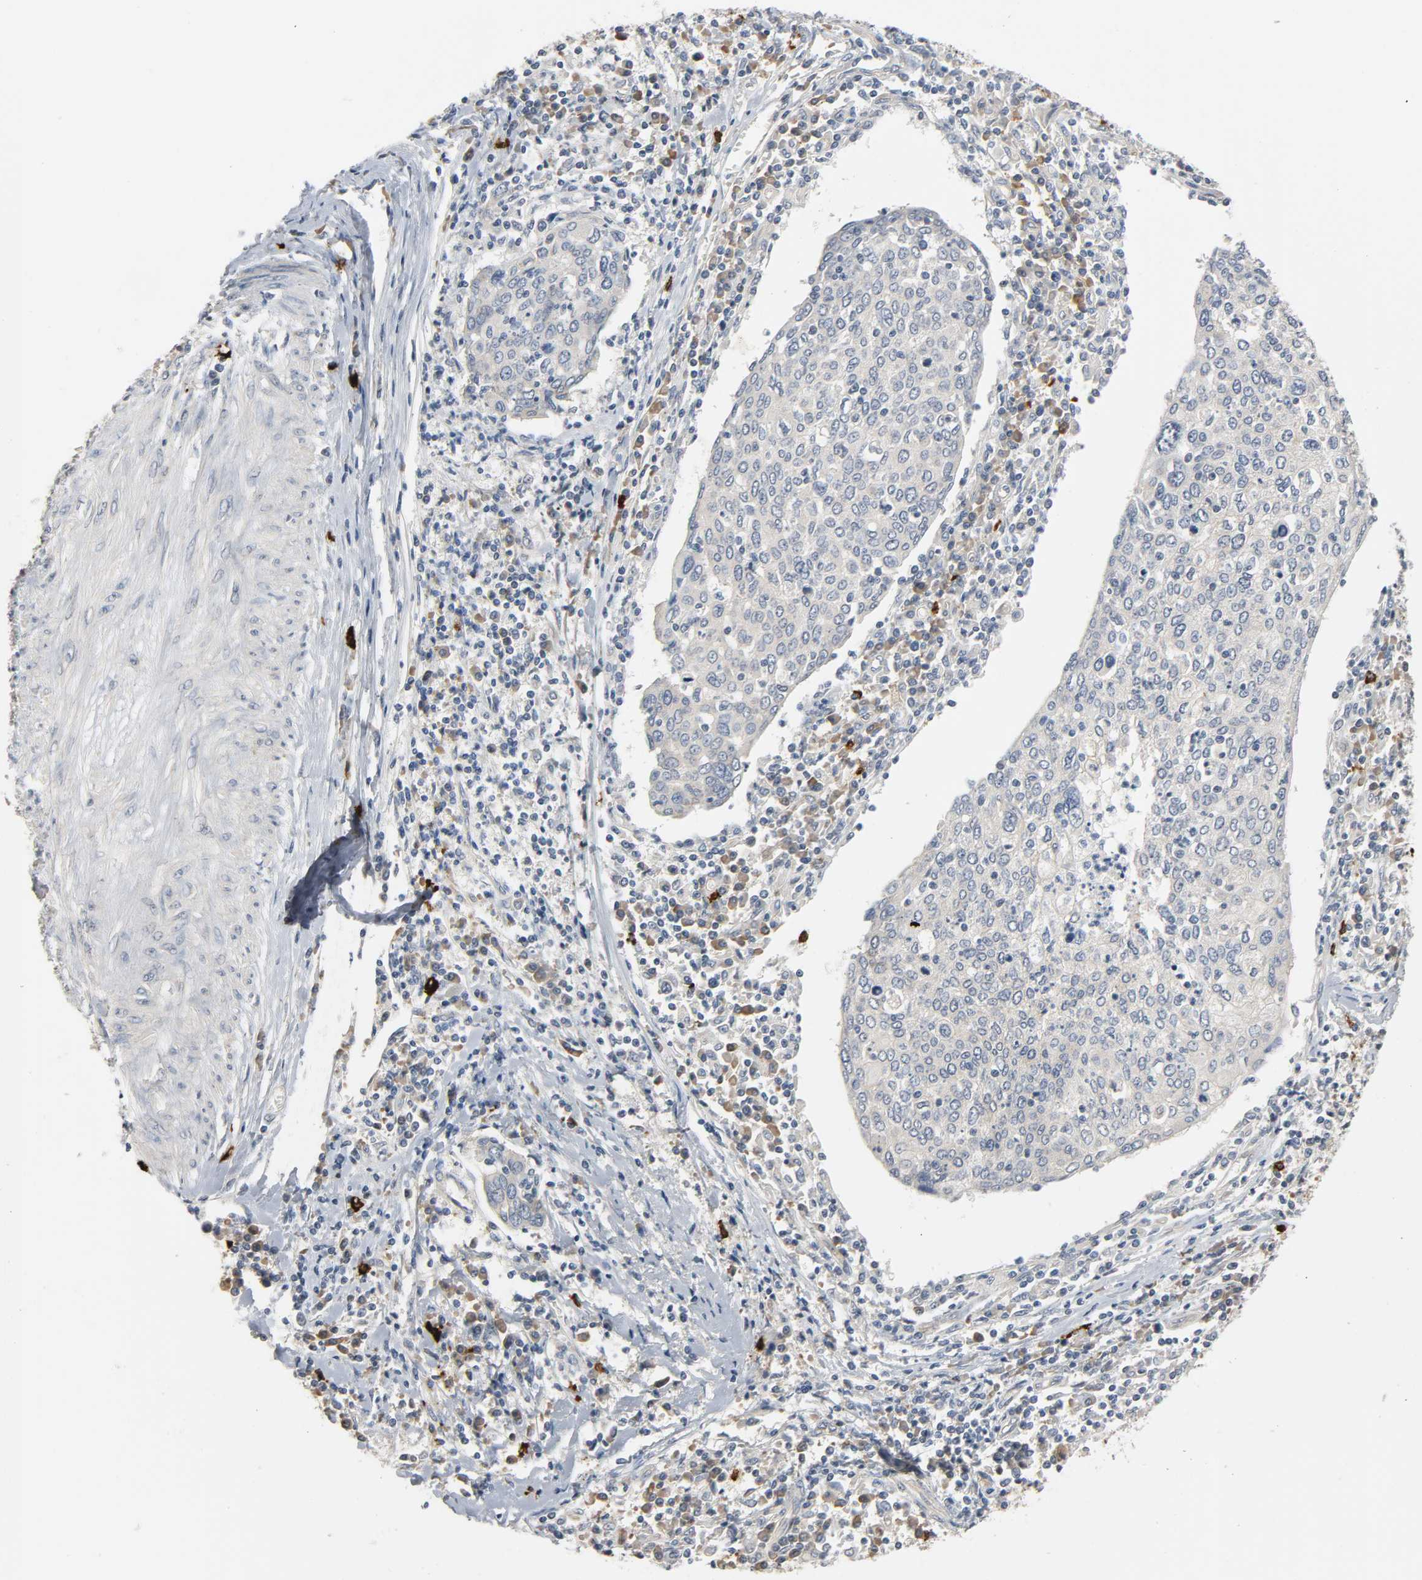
{"staining": {"intensity": "negative", "quantity": "none", "location": "none"}, "tissue": "cervical cancer", "cell_type": "Tumor cells", "image_type": "cancer", "snomed": [{"axis": "morphology", "description": "Squamous cell carcinoma, NOS"}, {"axis": "topography", "description": "Cervix"}], "caption": "An IHC photomicrograph of cervical cancer is shown. There is no staining in tumor cells of cervical cancer.", "gene": "LIMCH1", "patient": {"sex": "female", "age": 40}}